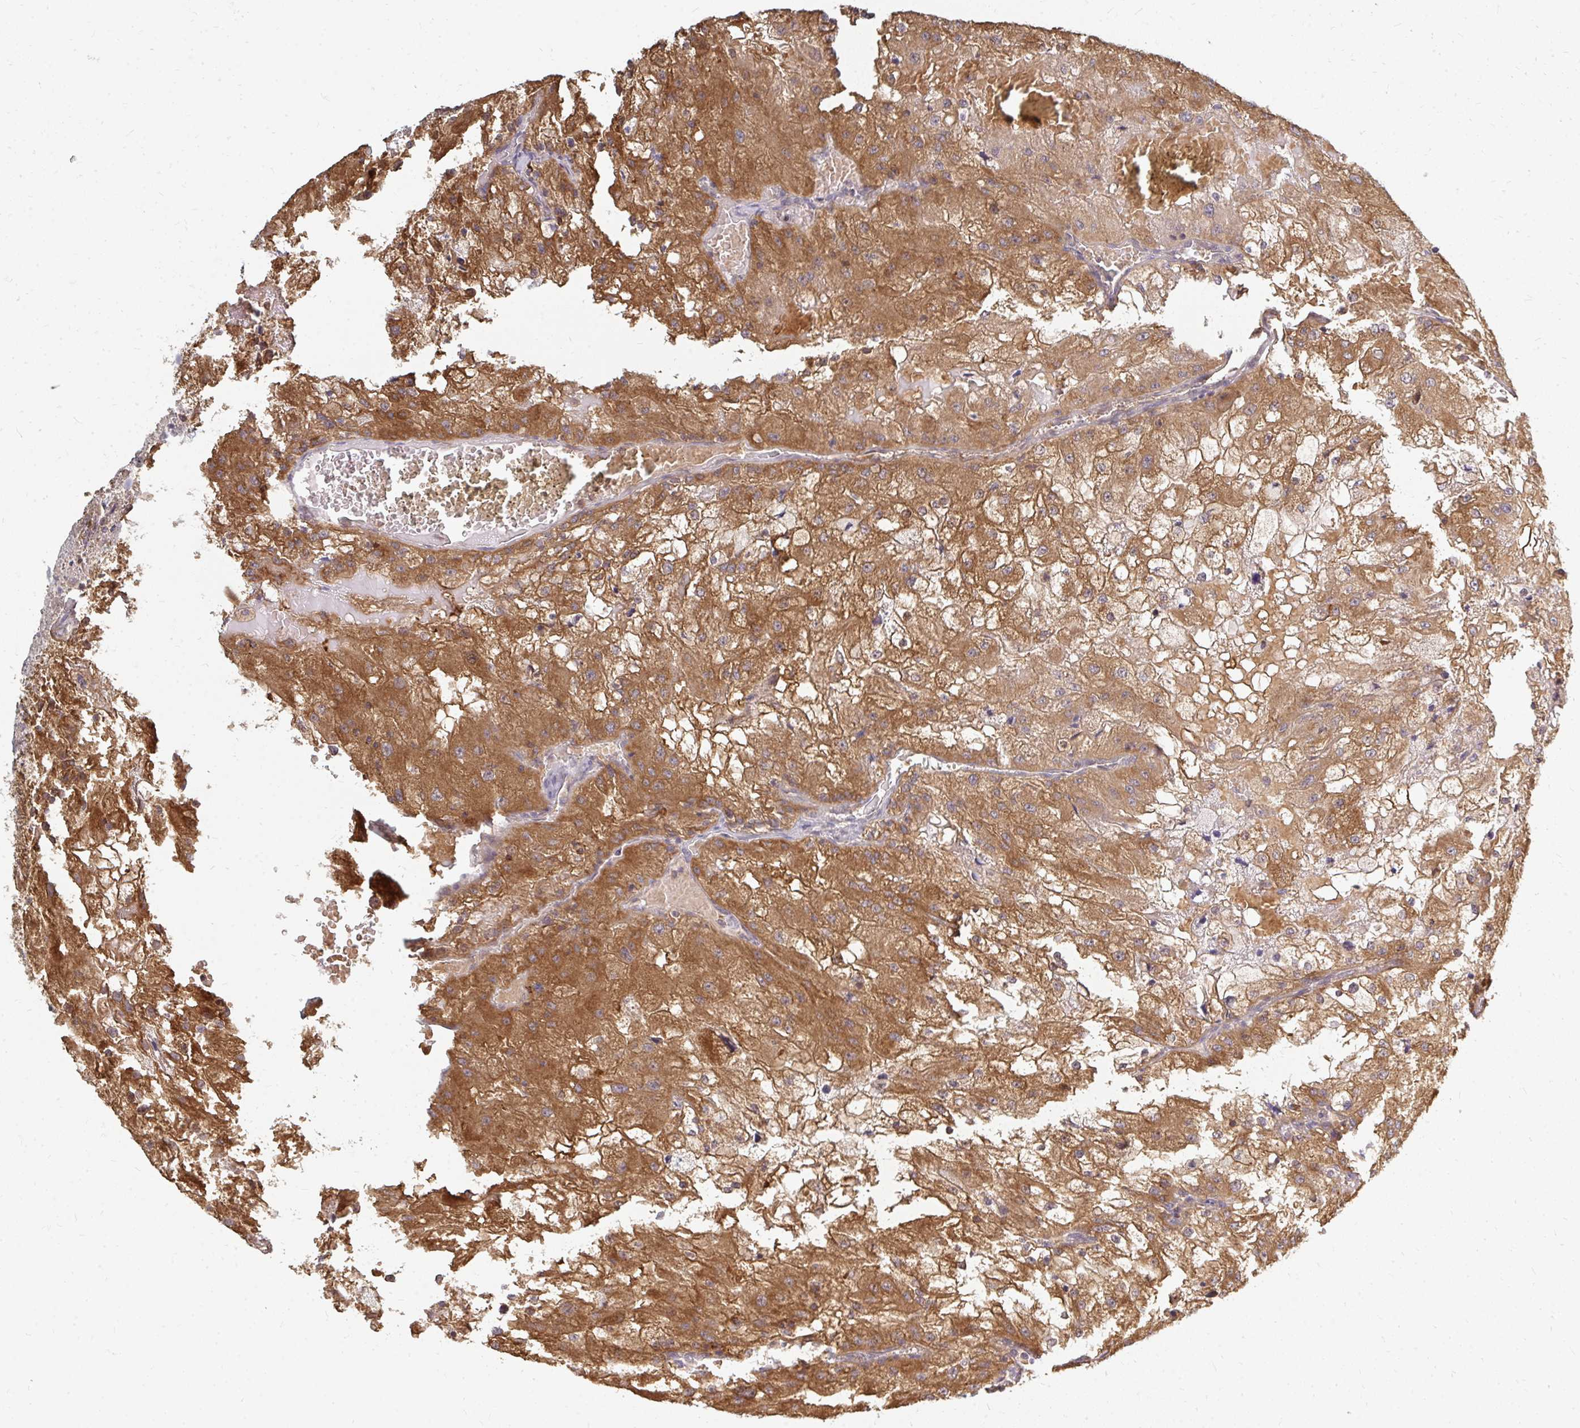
{"staining": {"intensity": "moderate", "quantity": "25%-75%", "location": "cytoplasmic/membranous,nuclear"}, "tissue": "renal cancer", "cell_type": "Tumor cells", "image_type": "cancer", "snomed": [{"axis": "morphology", "description": "Adenocarcinoma, NOS"}, {"axis": "topography", "description": "Kidney"}], "caption": "An immunohistochemistry (IHC) micrograph of neoplastic tissue is shown. Protein staining in brown highlights moderate cytoplasmic/membranous and nuclear positivity in renal cancer within tumor cells. The staining is performed using DAB (3,3'-diaminobenzidine) brown chromogen to label protein expression. The nuclei are counter-stained blue using hematoxylin.", "gene": "ZNF285", "patient": {"sex": "female", "age": 74}}